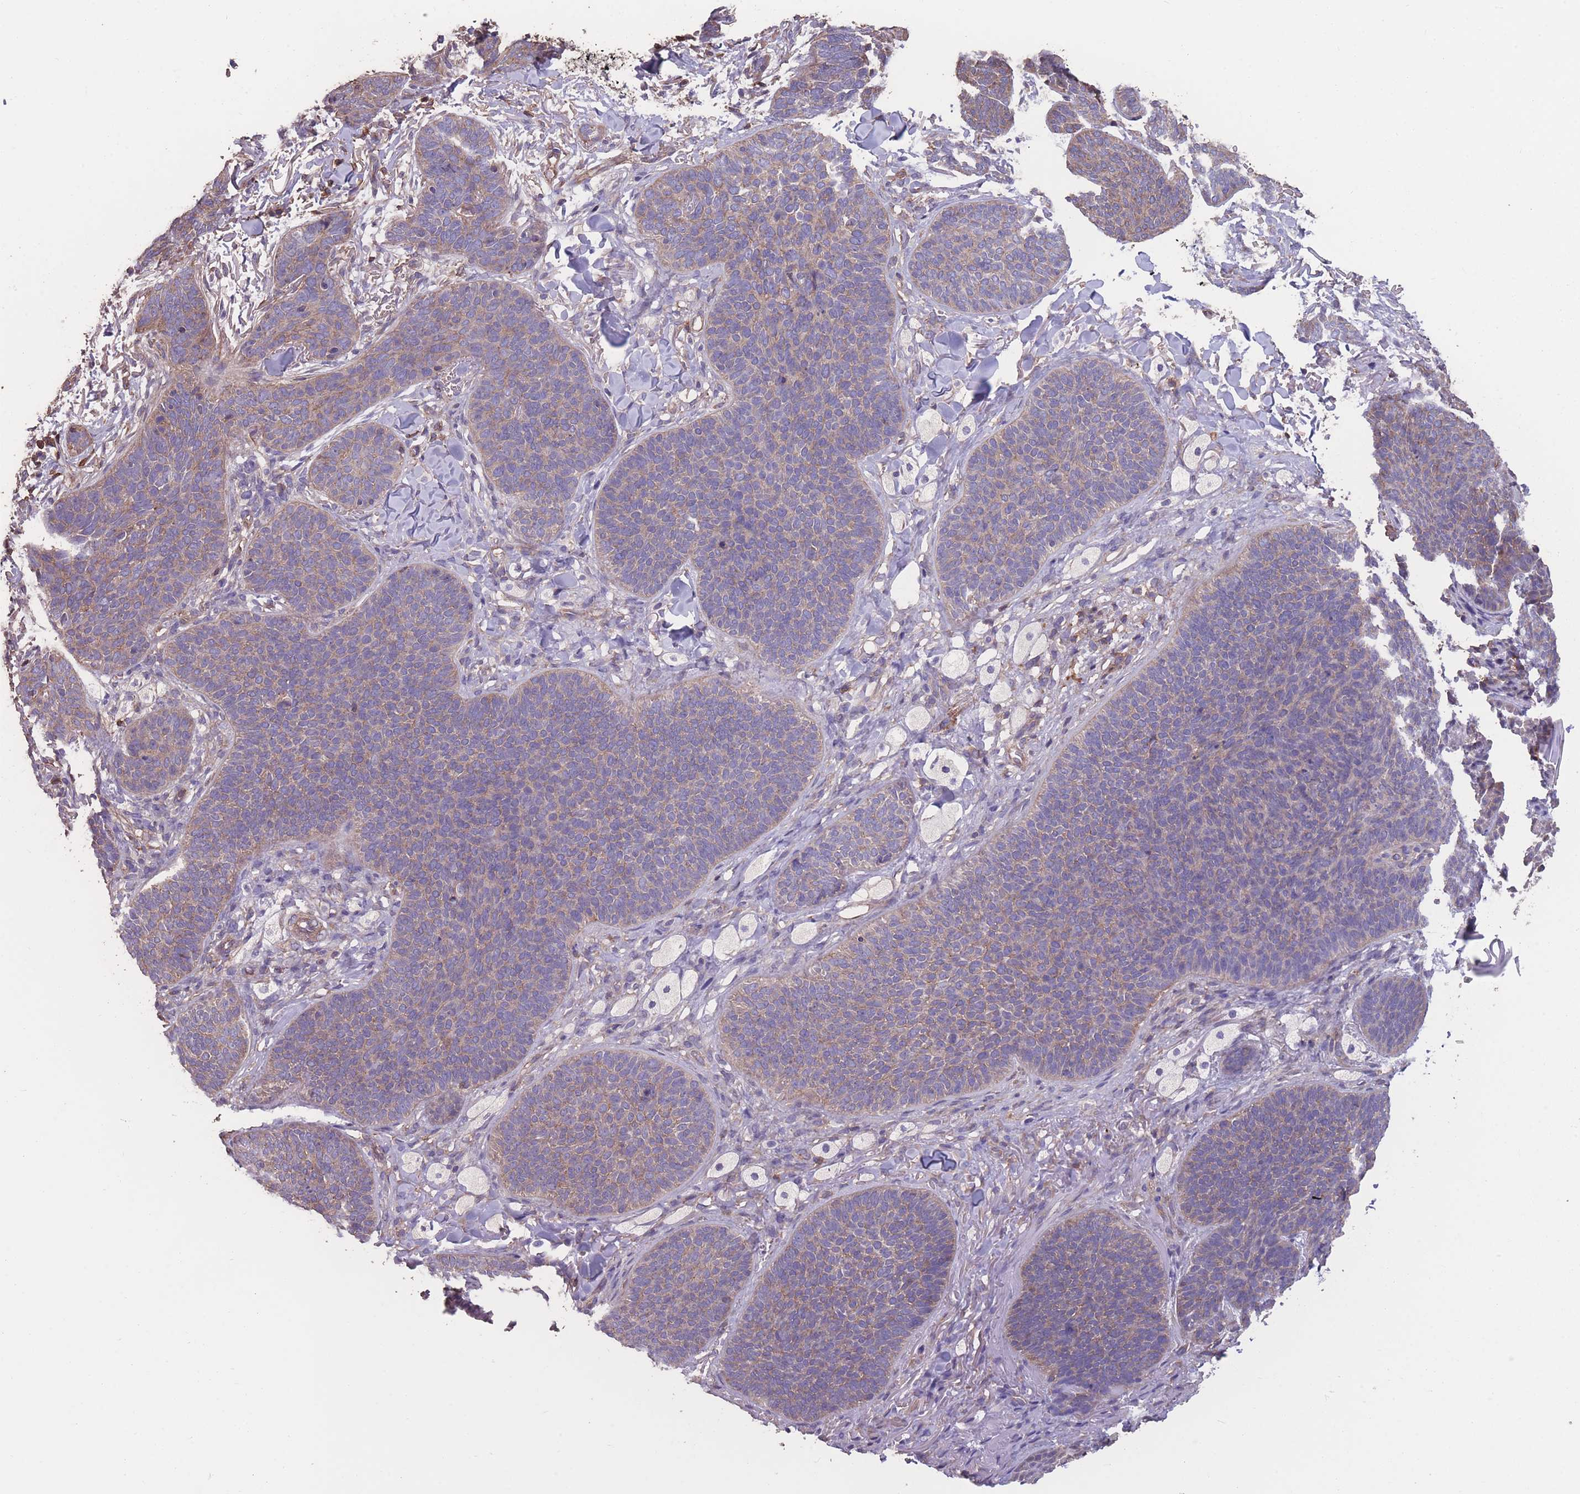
{"staining": {"intensity": "negative", "quantity": "none", "location": "none"}, "tissue": "skin cancer", "cell_type": "Tumor cells", "image_type": "cancer", "snomed": [{"axis": "morphology", "description": "Basal cell carcinoma"}, {"axis": "topography", "description": "Skin"}], "caption": "Immunohistochemistry histopathology image of skin basal cell carcinoma stained for a protein (brown), which reveals no expression in tumor cells.", "gene": "NUDT21", "patient": {"sex": "male", "age": 85}}